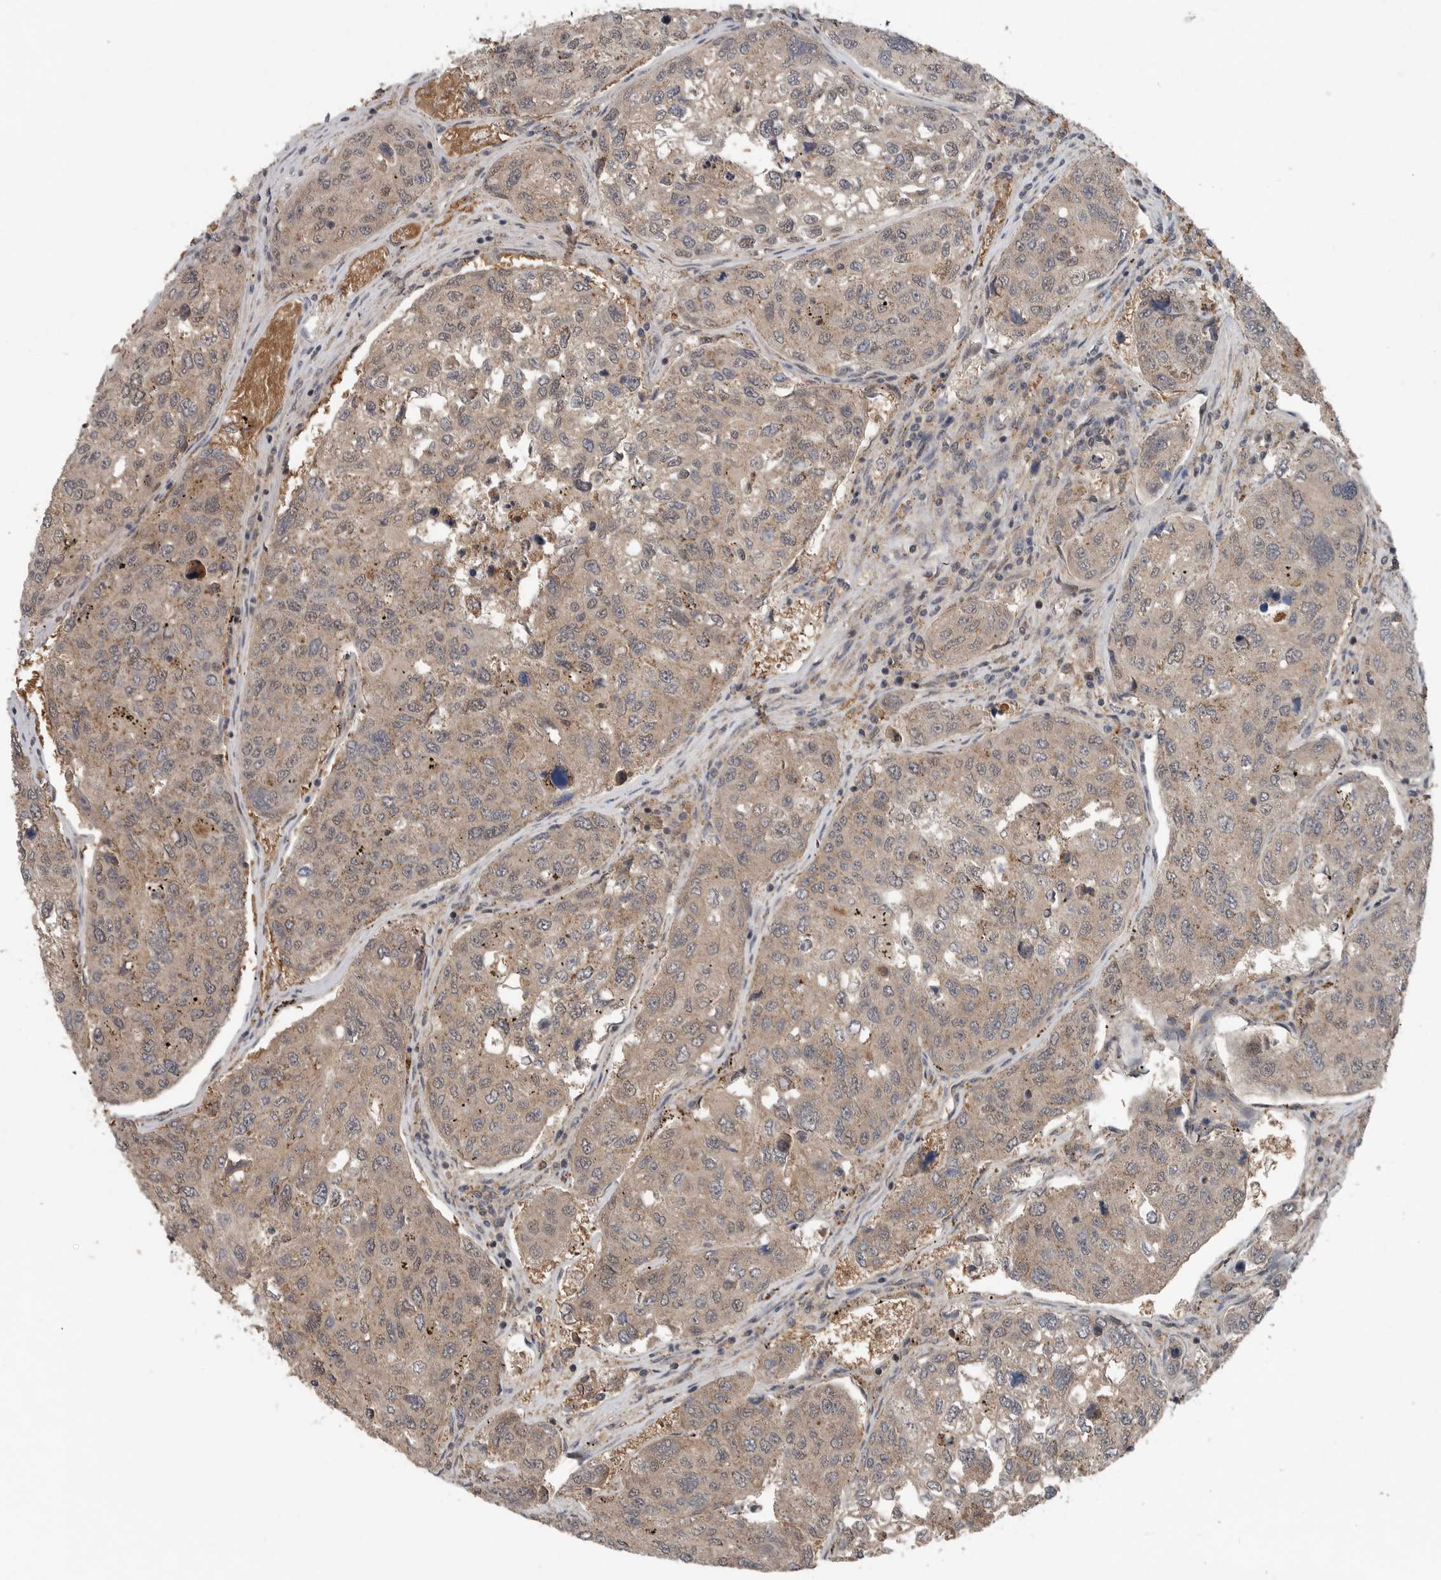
{"staining": {"intensity": "weak", "quantity": ">75%", "location": "cytoplasmic/membranous,nuclear"}, "tissue": "urothelial cancer", "cell_type": "Tumor cells", "image_type": "cancer", "snomed": [{"axis": "morphology", "description": "Urothelial carcinoma, High grade"}, {"axis": "topography", "description": "Lymph node"}, {"axis": "topography", "description": "Urinary bladder"}], "caption": "Urothelial cancer stained with a brown dye exhibits weak cytoplasmic/membranous and nuclear positive positivity in about >75% of tumor cells.", "gene": "SCP2", "patient": {"sex": "male", "age": 51}}